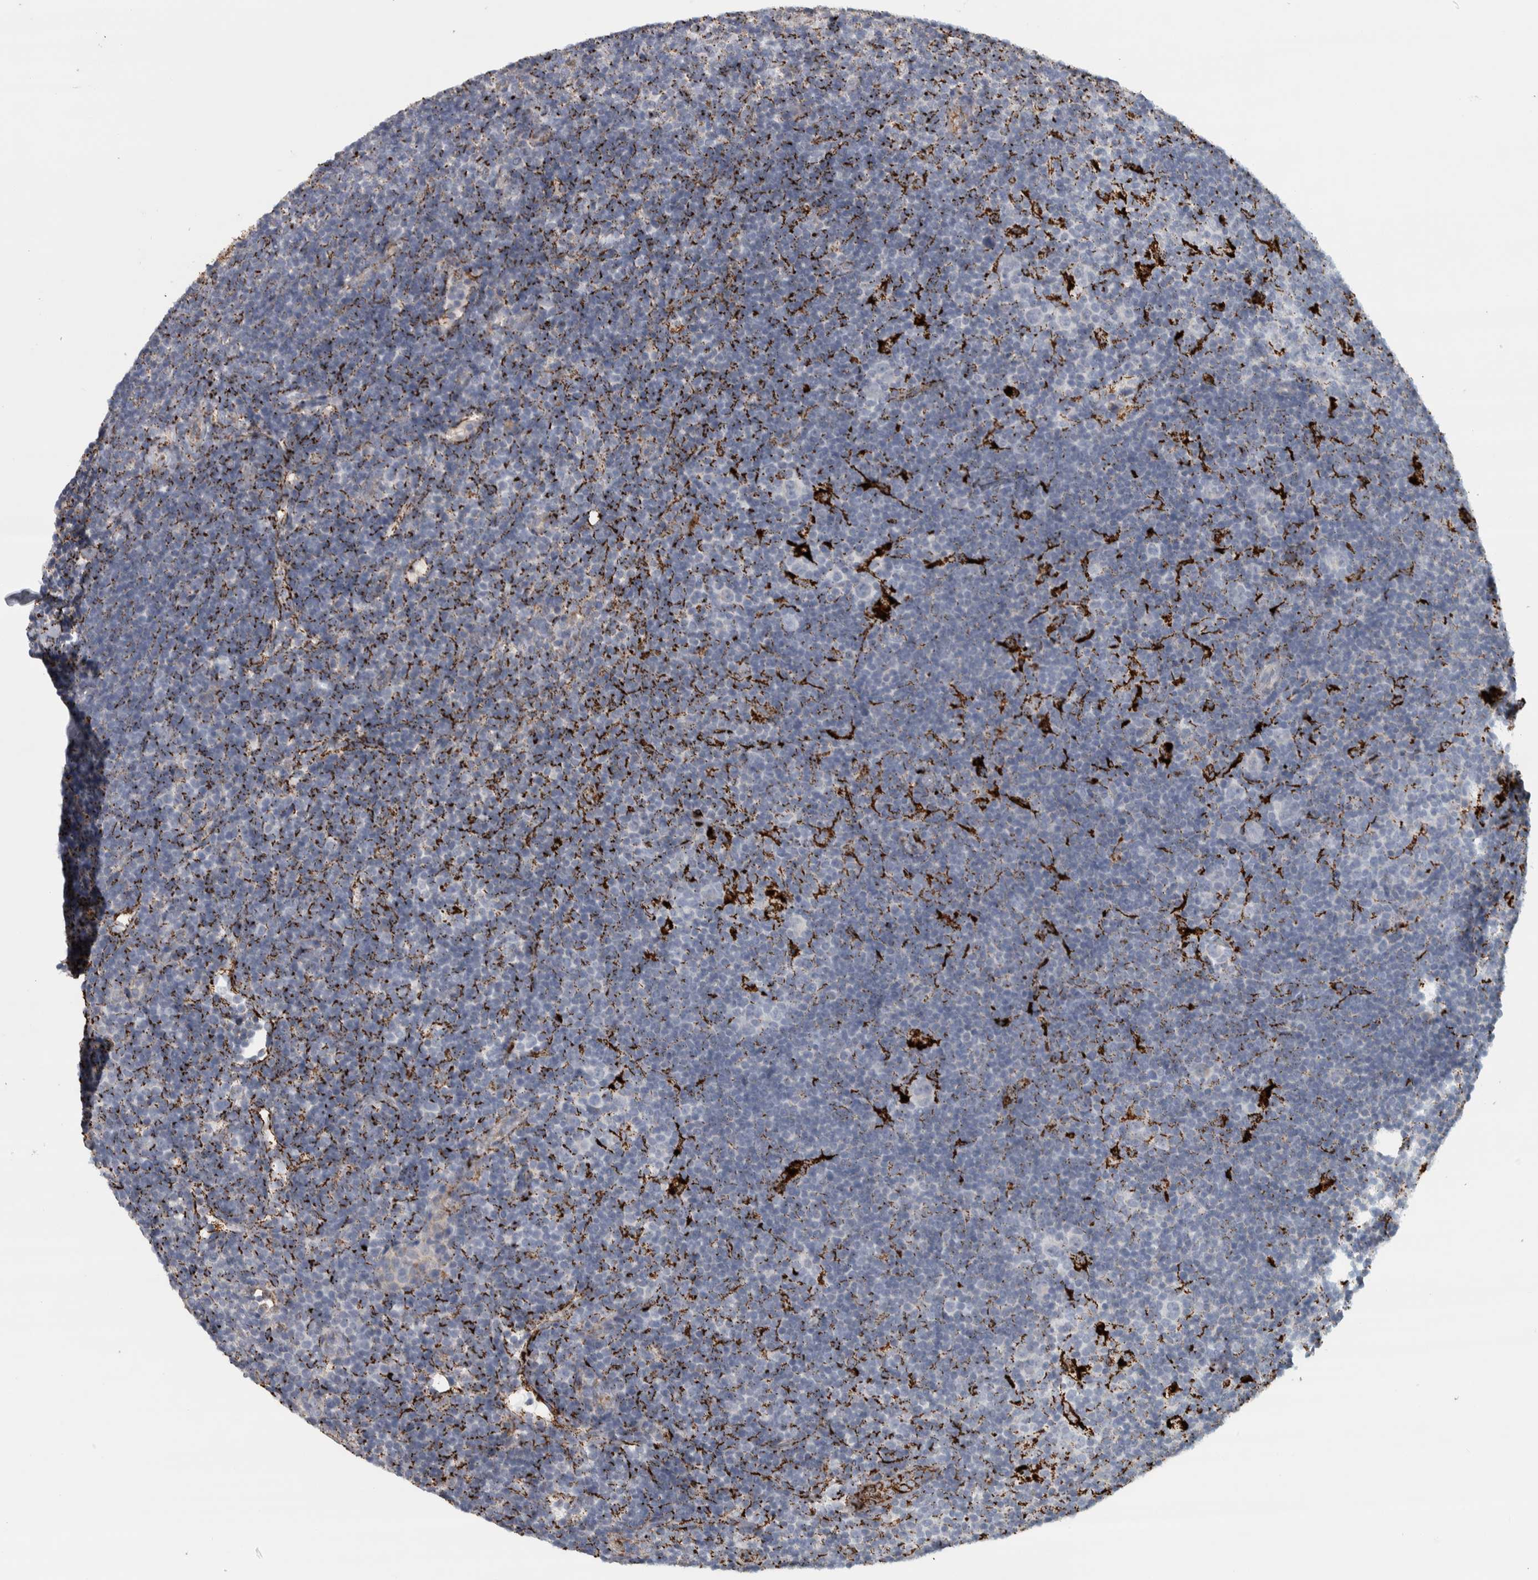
{"staining": {"intensity": "negative", "quantity": "none", "location": "none"}, "tissue": "lymphoma", "cell_type": "Tumor cells", "image_type": "cancer", "snomed": [{"axis": "morphology", "description": "Hodgkin's disease, NOS"}, {"axis": "topography", "description": "Lymph node"}], "caption": "Tumor cells show no significant protein expression in lymphoma. The staining was performed using DAB (3,3'-diaminobenzidine) to visualize the protein expression in brown, while the nuclei were stained in blue with hematoxylin (Magnification: 20x).", "gene": "FAM78A", "patient": {"sex": "female", "age": 57}}